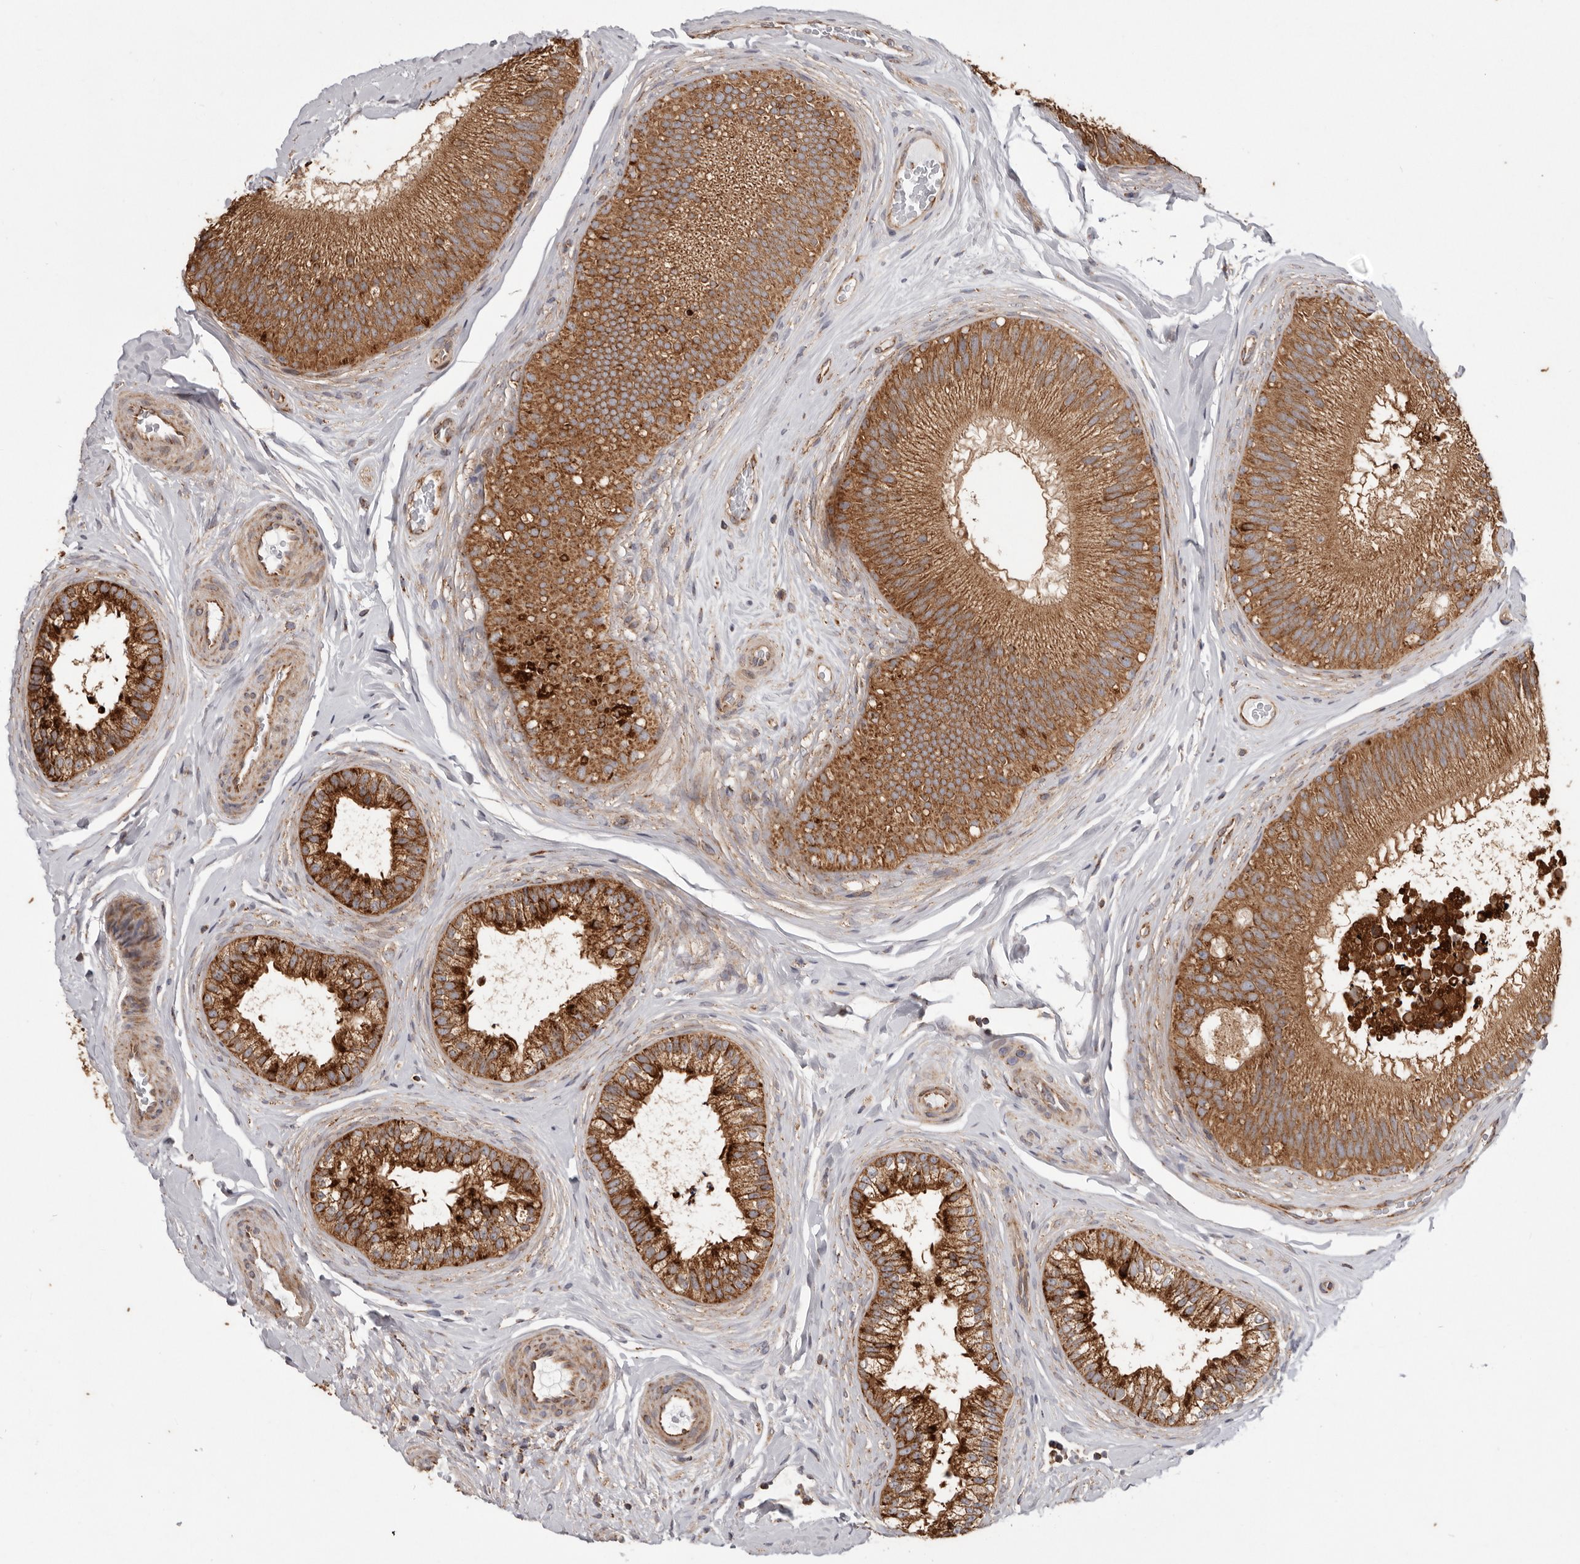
{"staining": {"intensity": "strong", "quantity": ">75%", "location": "cytoplasmic/membranous"}, "tissue": "epididymis", "cell_type": "Glandular cells", "image_type": "normal", "snomed": [{"axis": "morphology", "description": "Normal tissue, NOS"}, {"axis": "topography", "description": "Epididymis"}], "caption": "This is a histology image of immunohistochemistry staining of unremarkable epididymis, which shows strong expression in the cytoplasmic/membranous of glandular cells.", "gene": "MRPS10", "patient": {"sex": "male", "age": 45}}